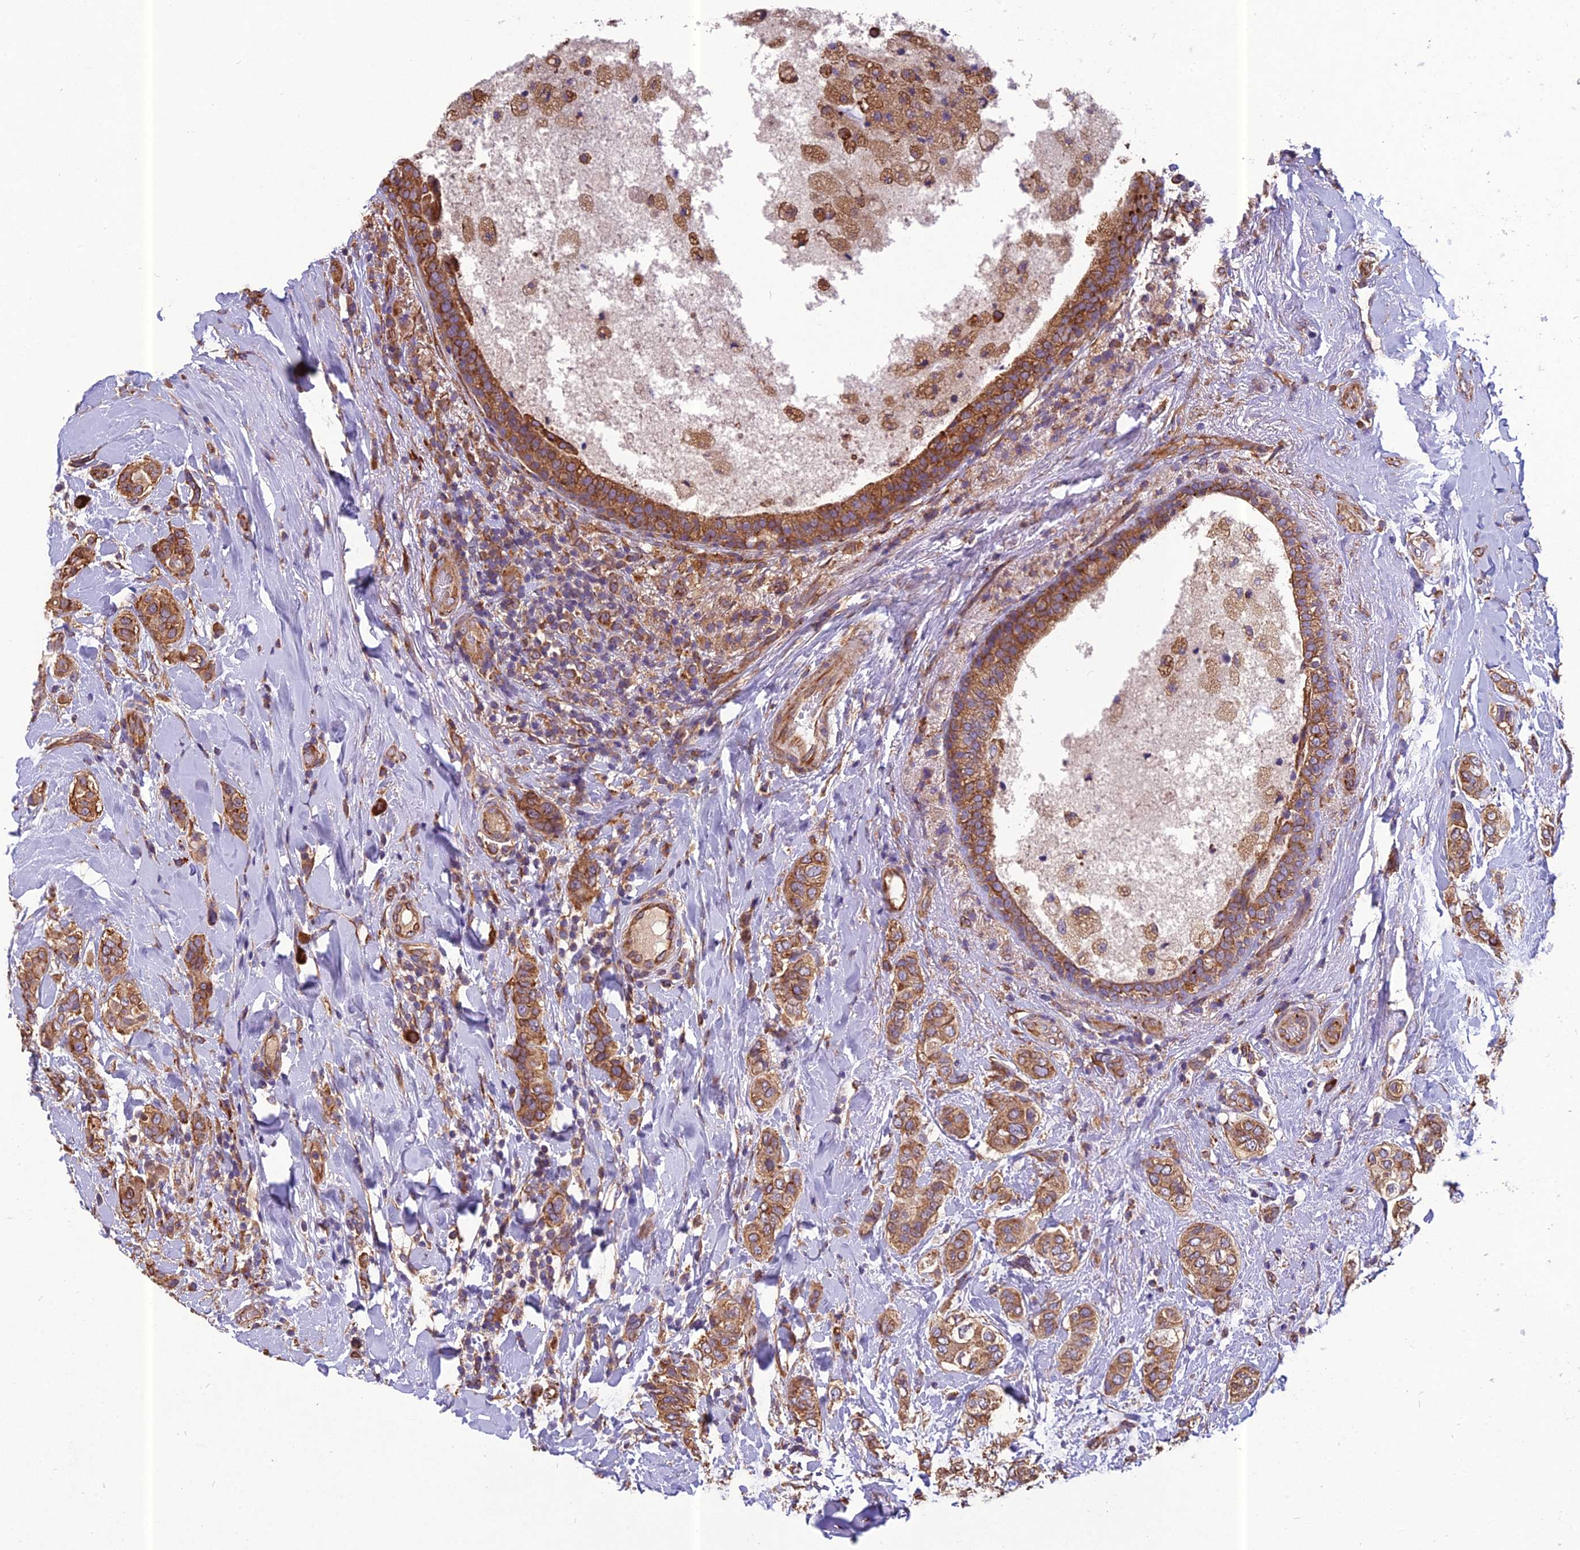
{"staining": {"intensity": "moderate", "quantity": ">75%", "location": "cytoplasmic/membranous"}, "tissue": "breast cancer", "cell_type": "Tumor cells", "image_type": "cancer", "snomed": [{"axis": "morphology", "description": "Lobular carcinoma"}, {"axis": "topography", "description": "Breast"}], "caption": "A brown stain labels moderate cytoplasmic/membranous expression of a protein in human lobular carcinoma (breast) tumor cells.", "gene": "SPDL1", "patient": {"sex": "female", "age": 51}}